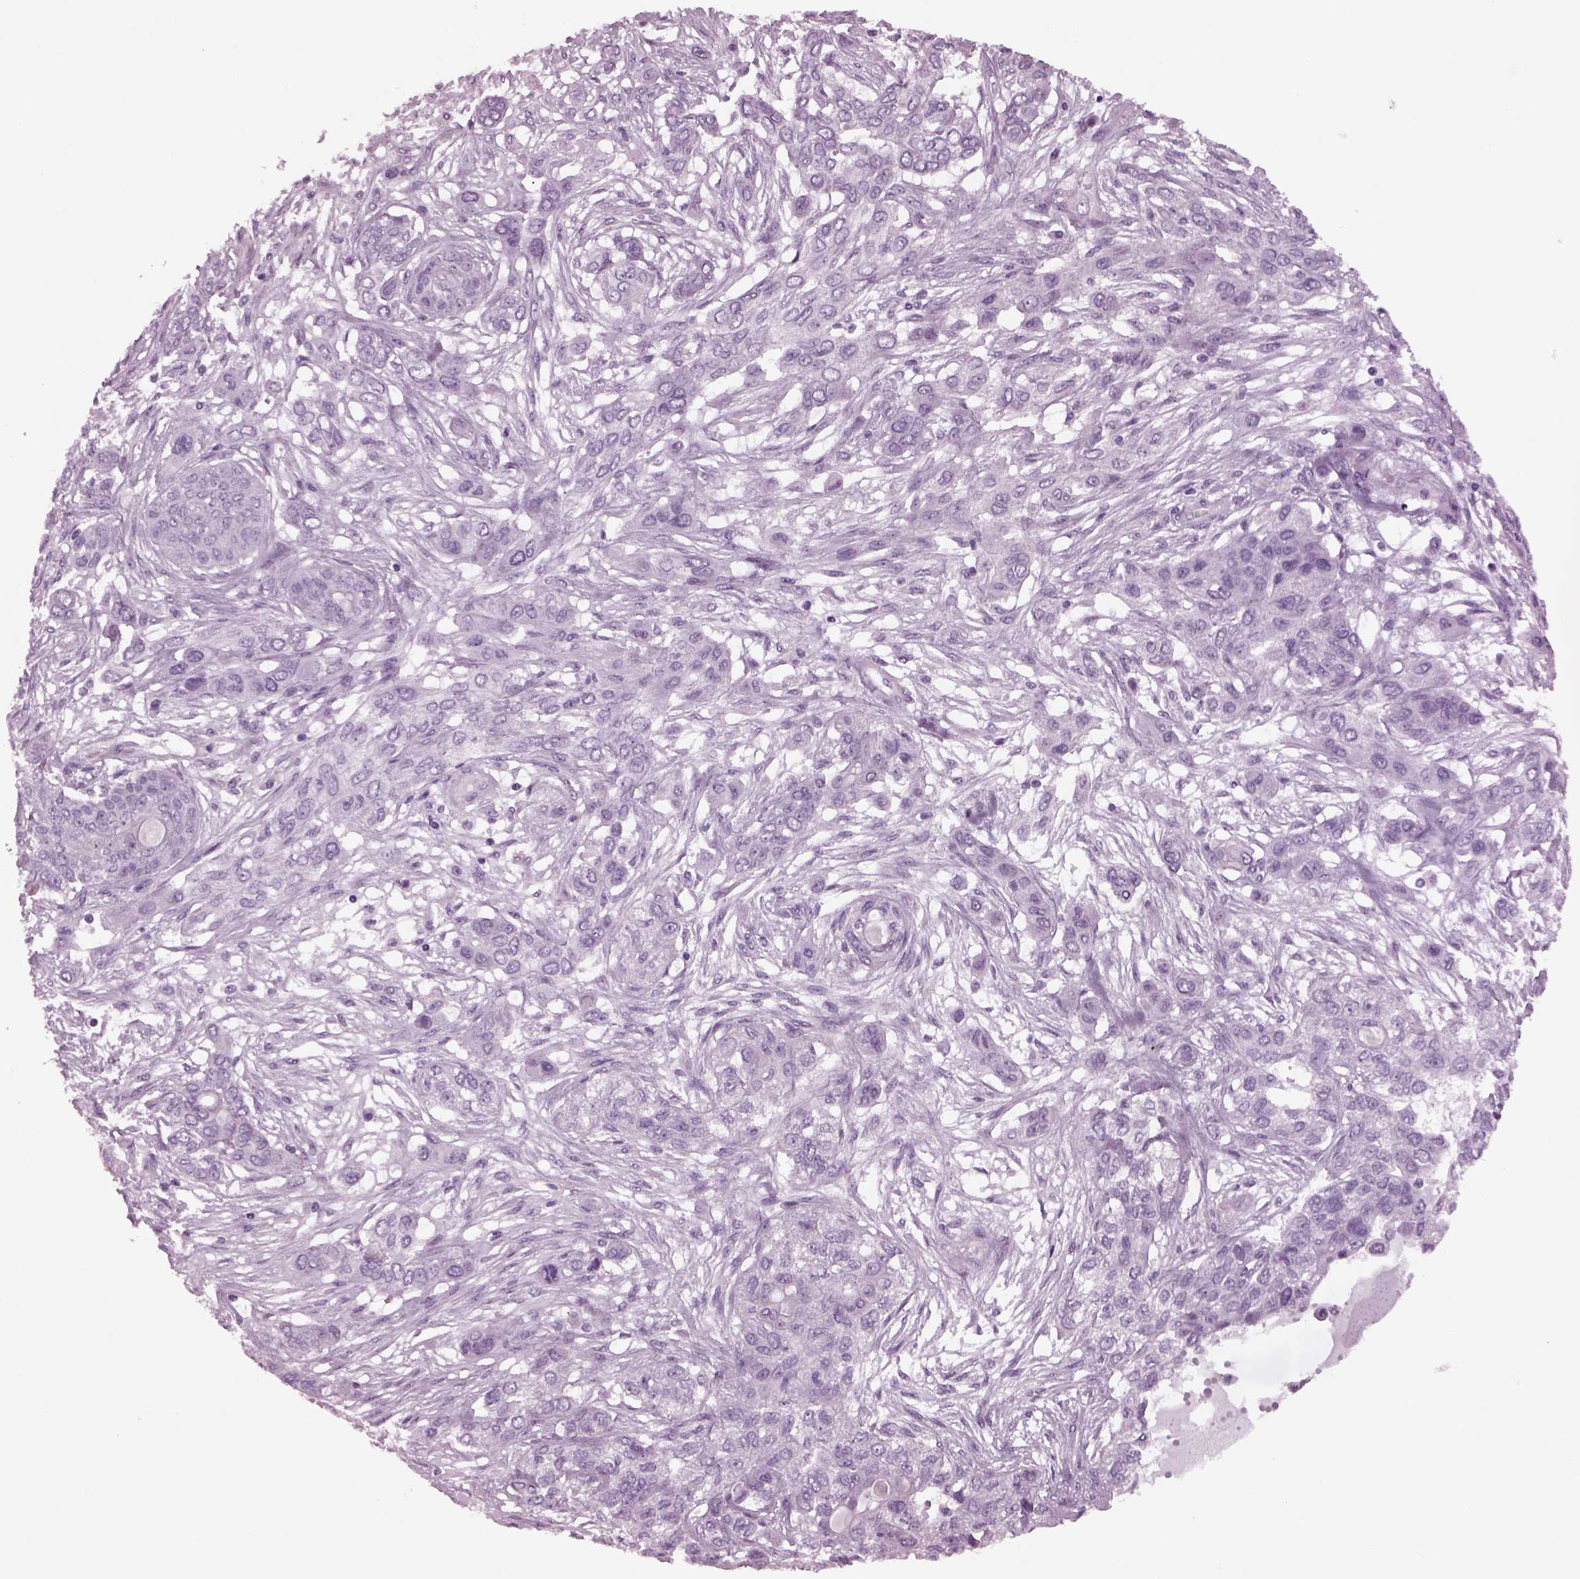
{"staining": {"intensity": "negative", "quantity": "none", "location": "none"}, "tissue": "lung cancer", "cell_type": "Tumor cells", "image_type": "cancer", "snomed": [{"axis": "morphology", "description": "Squamous cell carcinoma, NOS"}, {"axis": "topography", "description": "Lung"}], "caption": "Immunohistochemical staining of lung cancer reveals no significant expression in tumor cells.", "gene": "TPPP2", "patient": {"sex": "female", "age": 70}}